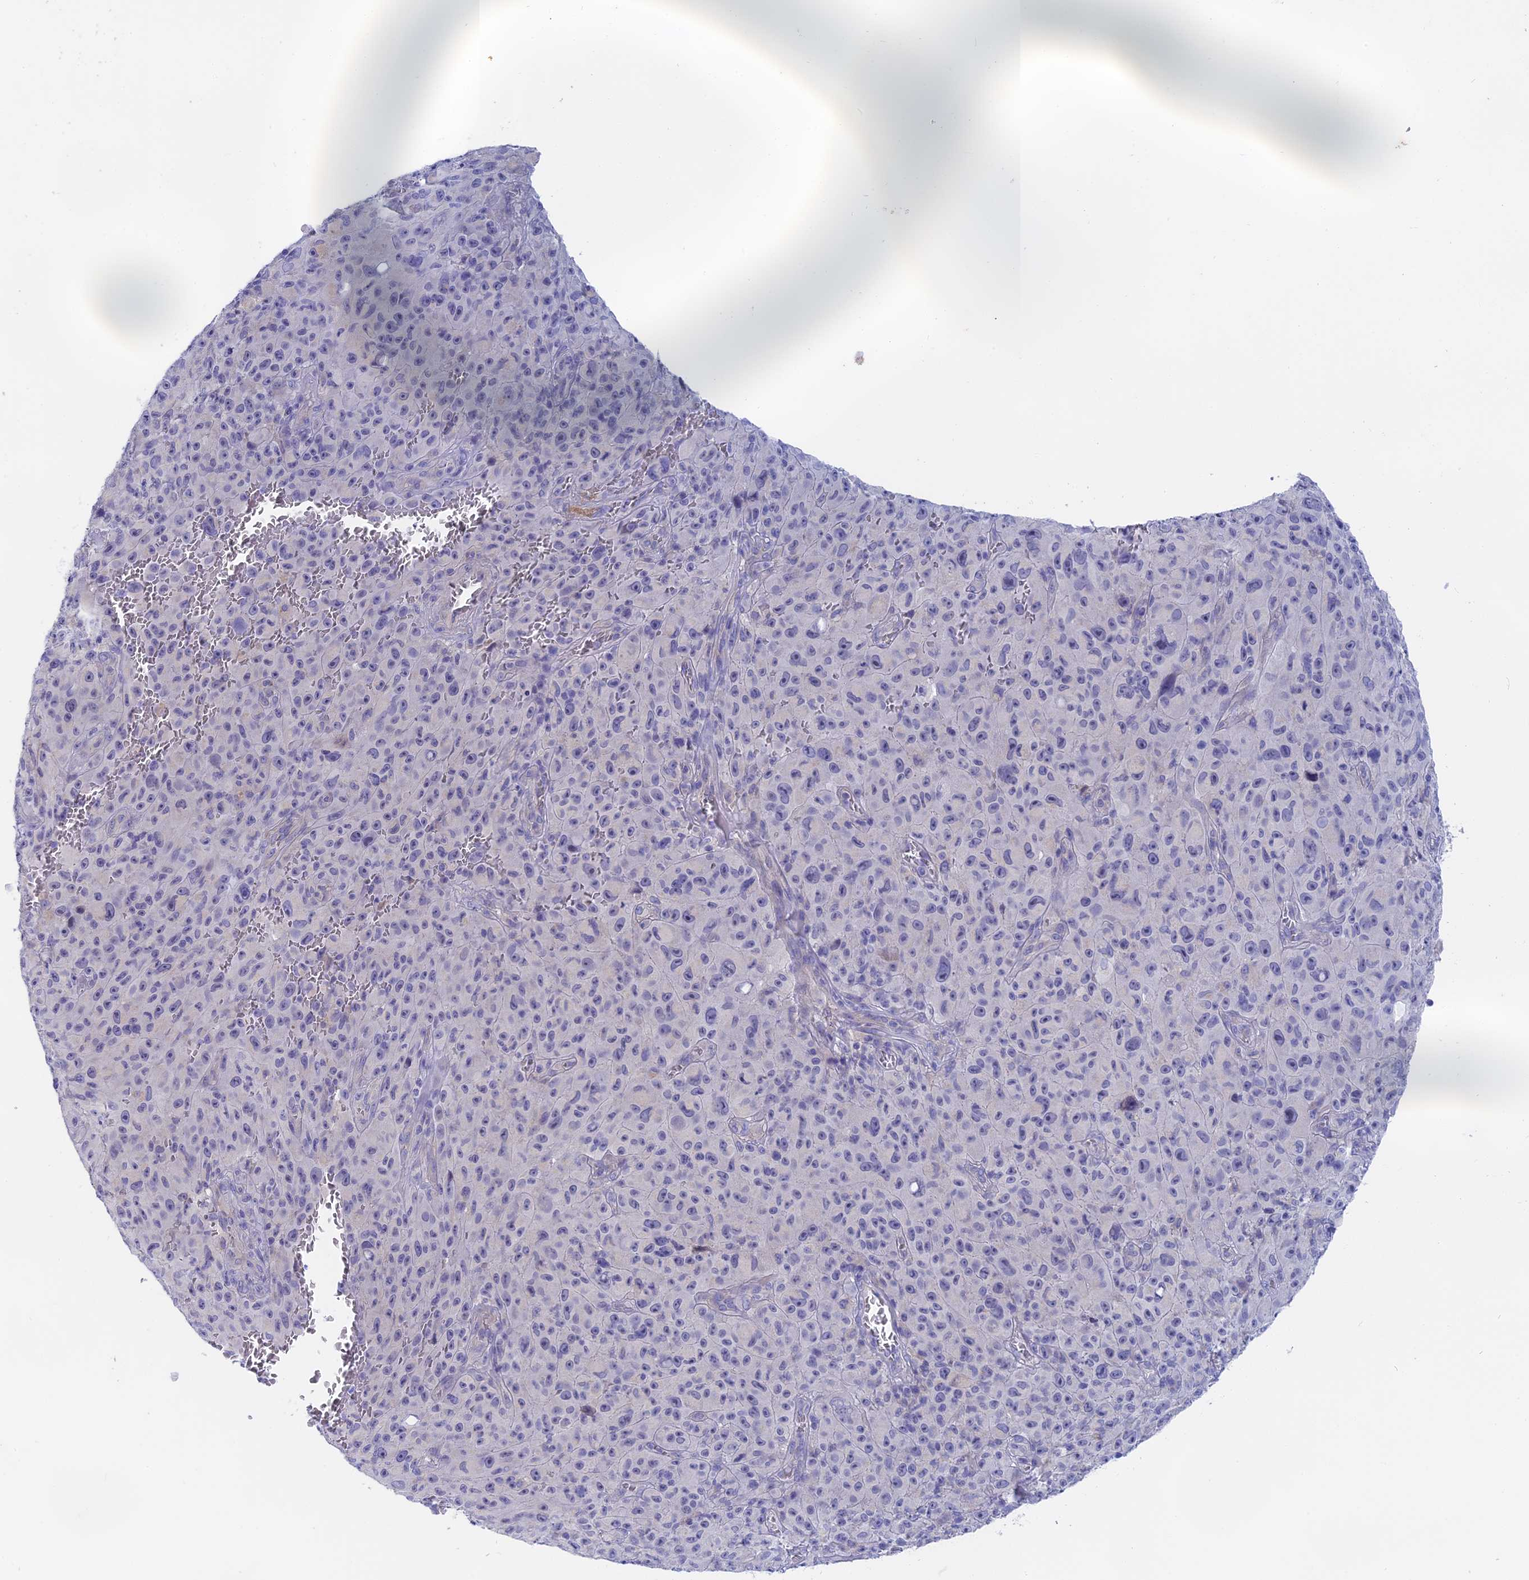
{"staining": {"intensity": "negative", "quantity": "none", "location": "none"}, "tissue": "melanoma", "cell_type": "Tumor cells", "image_type": "cancer", "snomed": [{"axis": "morphology", "description": "Malignant melanoma, NOS"}, {"axis": "topography", "description": "Skin"}], "caption": "Immunohistochemistry (IHC) photomicrograph of human malignant melanoma stained for a protein (brown), which exhibits no positivity in tumor cells.", "gene": "GLB1L", "patient": {"sex": "female", "age": 82}}